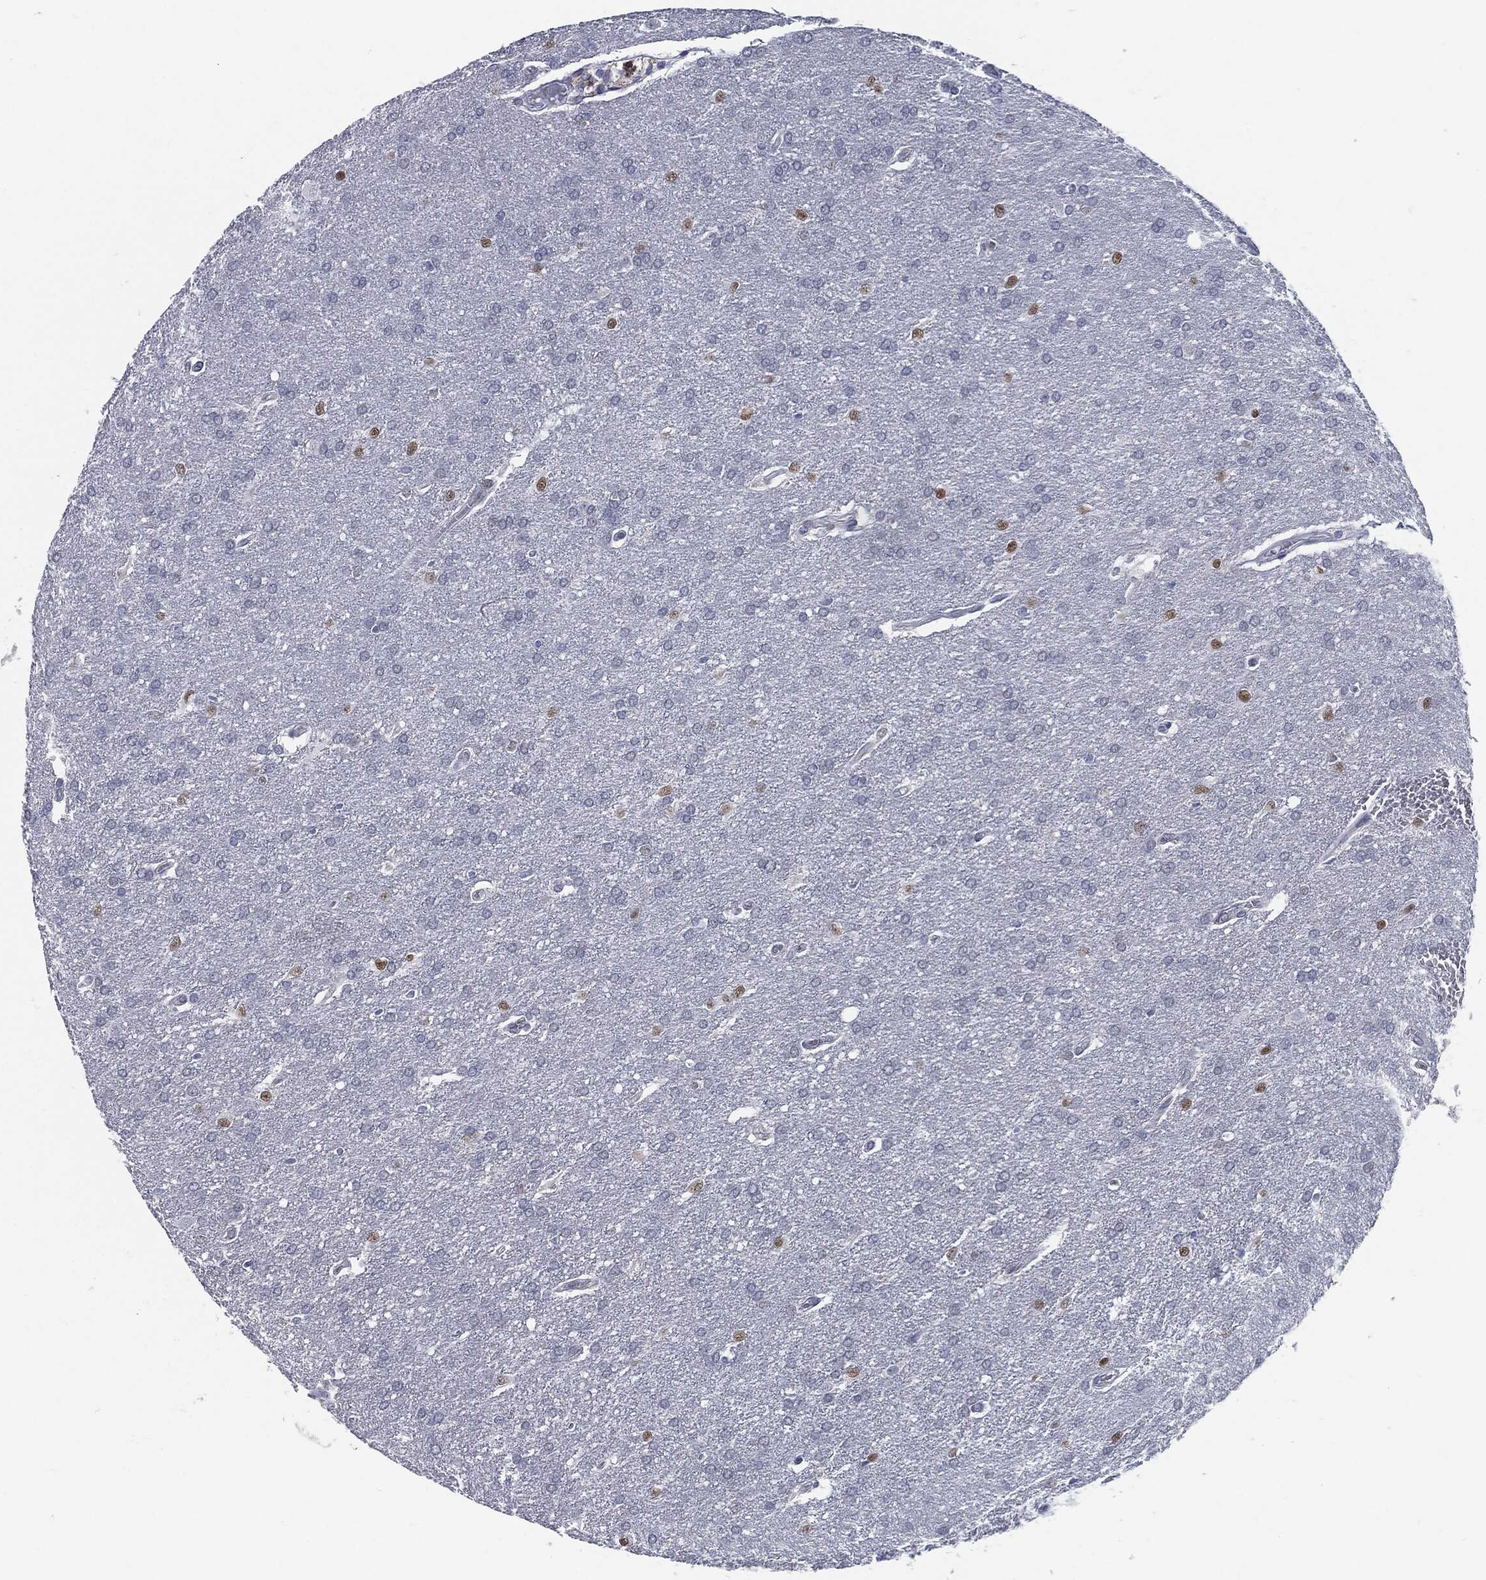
{"staining": {"intensity": "negative", "quantity": "none", "location": "none"}, "tissue": "glioma", "cell_type": "Tumor cells", "image_type": "cancer", "snomed": [{"axis": "morphology", "description": "Glioma, malignant, Low grade"}, {"axis": "topography", "description": "Brain"}], "caption": "Human glioma stained for a protein using immunohistochemistry (IHC) displays no staining in tumor cells.", "gene": "PROM1", "patient": {"sex": "female", "age": 32}}